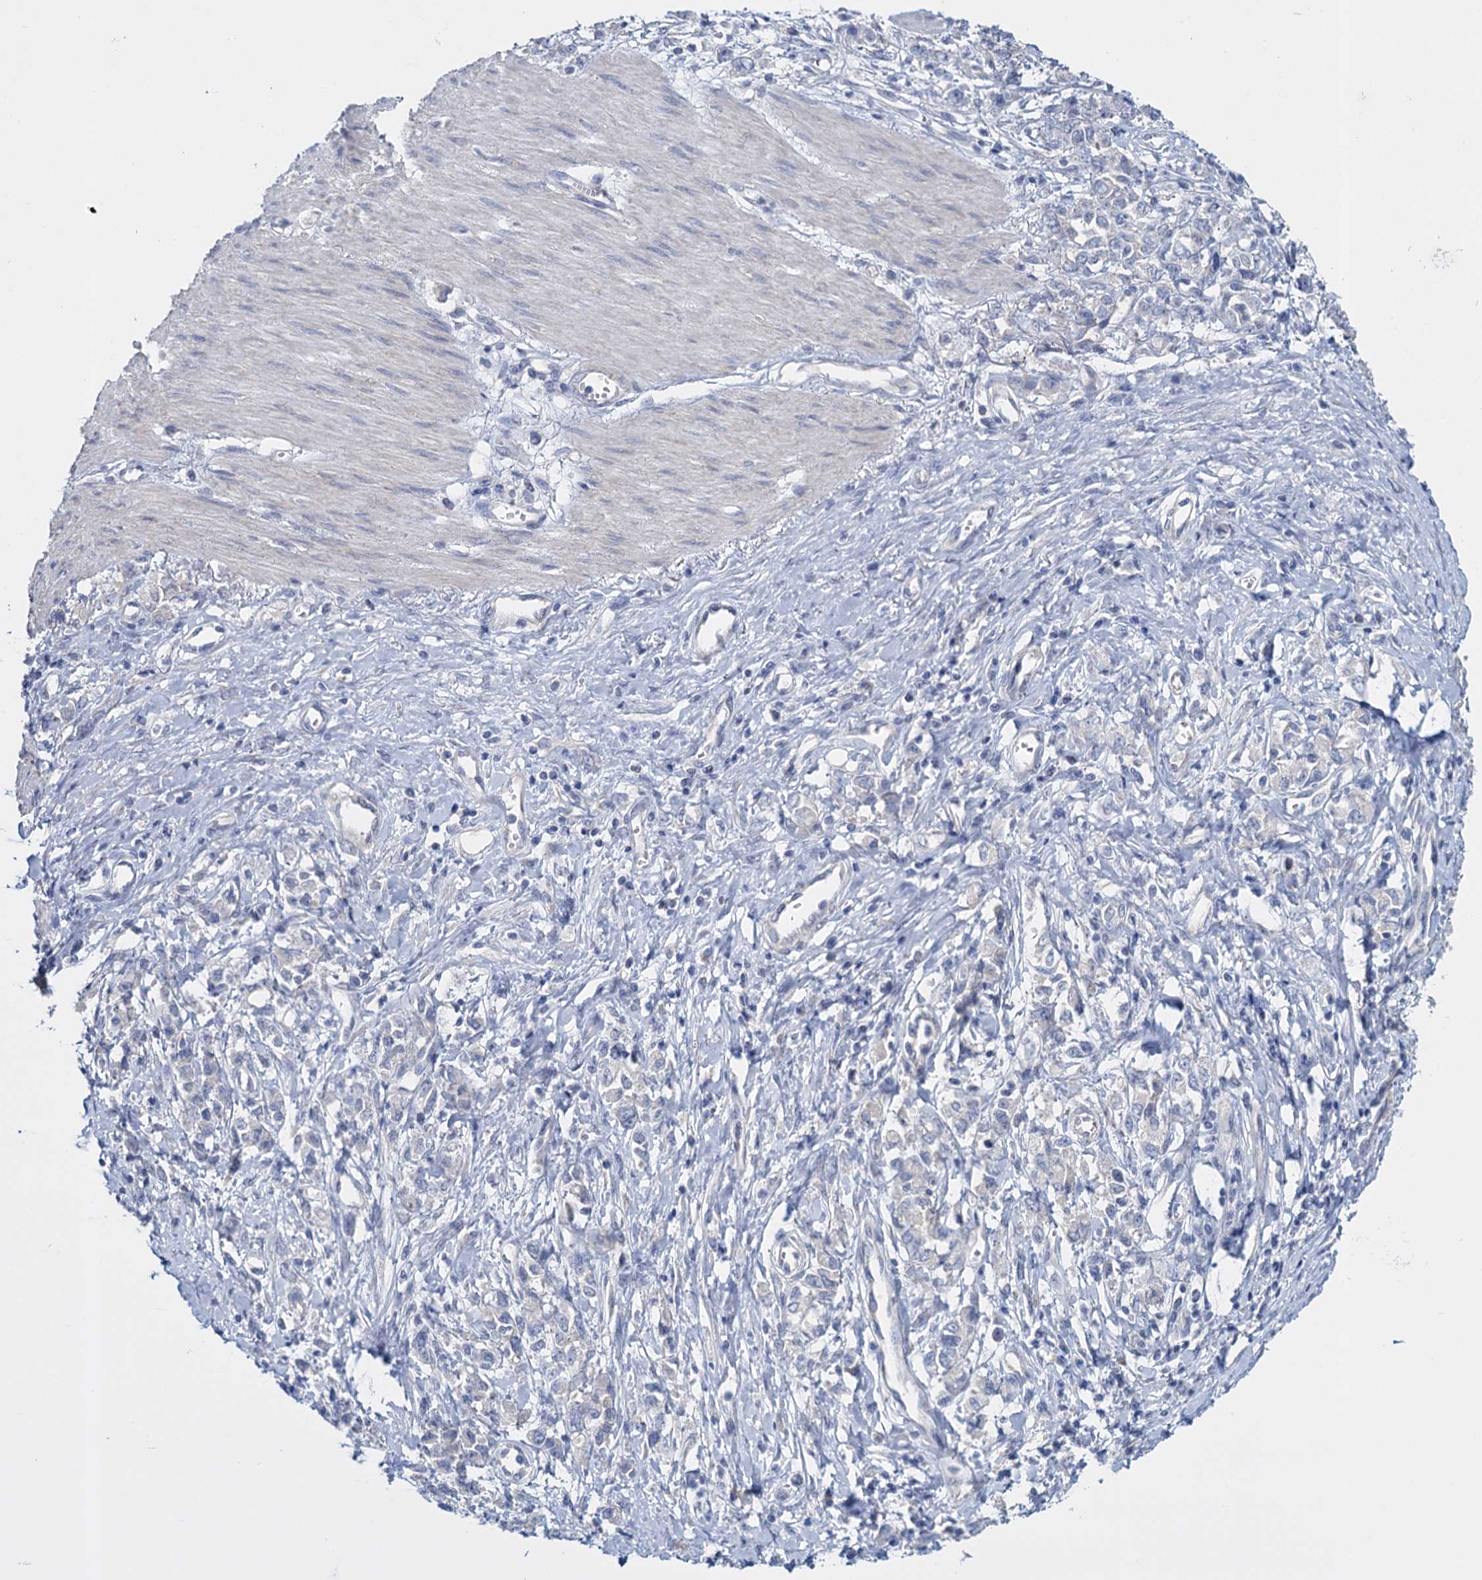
{"staining": {"intensity": "negative", "quantity": "none", "location": "none"}, "tissue": "stomach cancer", "cell_type": "Tumor cells", "image_type": "cancer", "snomed": [{"axis": "morphology", "description": "Adenocarcinoma, NOS"}, {"axis": "topography", "description": "Stomach"}], "caption": "The IHC micrograph has no significant expression in tumor cells of stomach cancer (adenocarcinoma) tissue.", "gene": "GSTM2", "patient": {"sex": "female", "age": 76}}